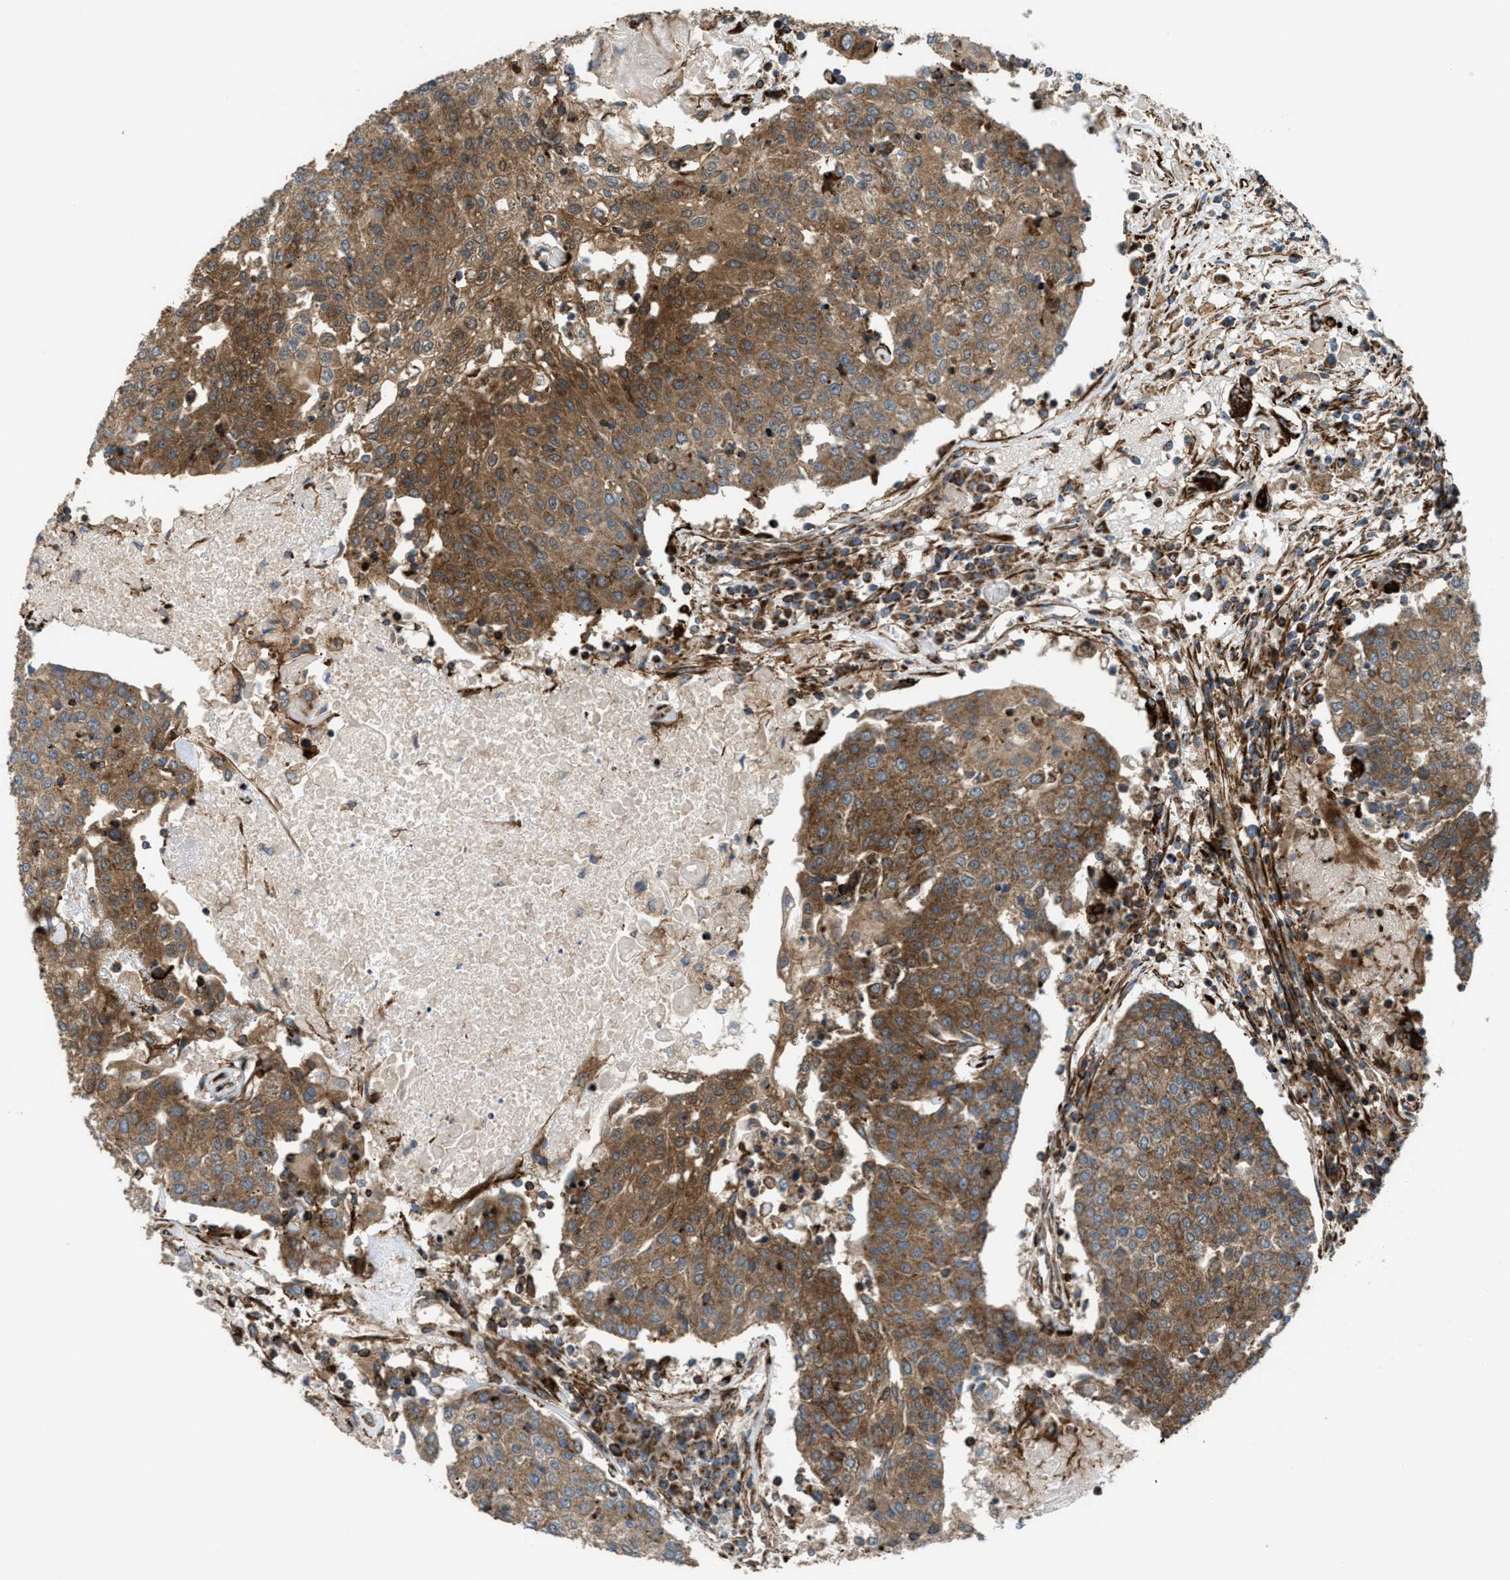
{"staining": {"intensity": "moderate", "quantity": ">75%", "location": "cytoplasmic/membranous"}, "tissue": "urothelial cancer", "cell_type": "Tumor cells", "image_type": "cancer", "snomed": [{"axis": "morphology", "description": "Urothelial carcinoma, High grade"}, {"axis": "topography", "description": "Urinary bladder"}], "caption": "Protein expression analysis of urothelial cancer displays moderate cytoplasmic/membranous staining in approximately >75% of tumor cells. (DAB IHC with brightfield microscopy, high magnification).", "gene": "EGLN1", "patient": {"sex": "female", "age": 85}}